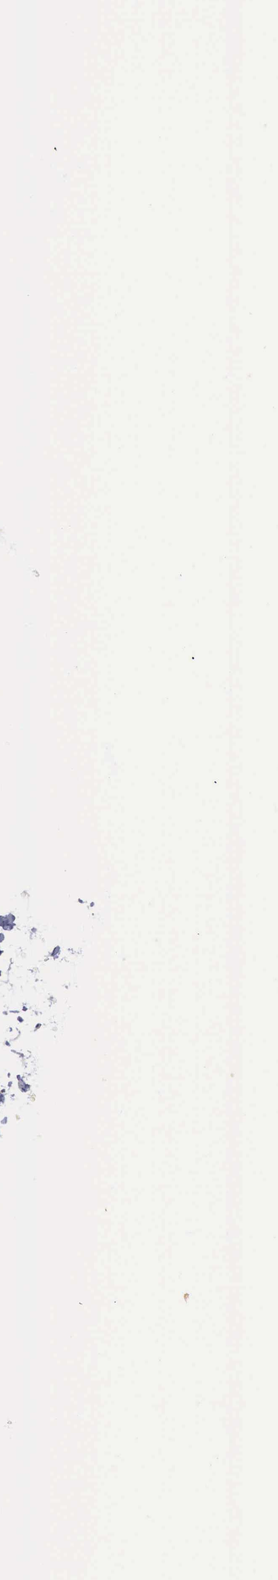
{"staining": {"intensity": "negative", "quantity": "none", "location": "none"}, "tissue": "adipose tissue", "cell_type": "Adipocytes", "image_type": "normal", "snomed": [{"axis": "morphology", "description": "Normal tissue, NOS"}, {"axis": "topography", "description": "Soft tissue"}], "caption": "IHC micrograph of benign adipose tissue stained for a protein (brown), which displays no expression in adipocytes. The staining is performed using DAB brown chromogen with nuclei counter-stained in using hematoxylin.", "gene": "PHKA1", "patient": {"sex": "male", "age": 72}}